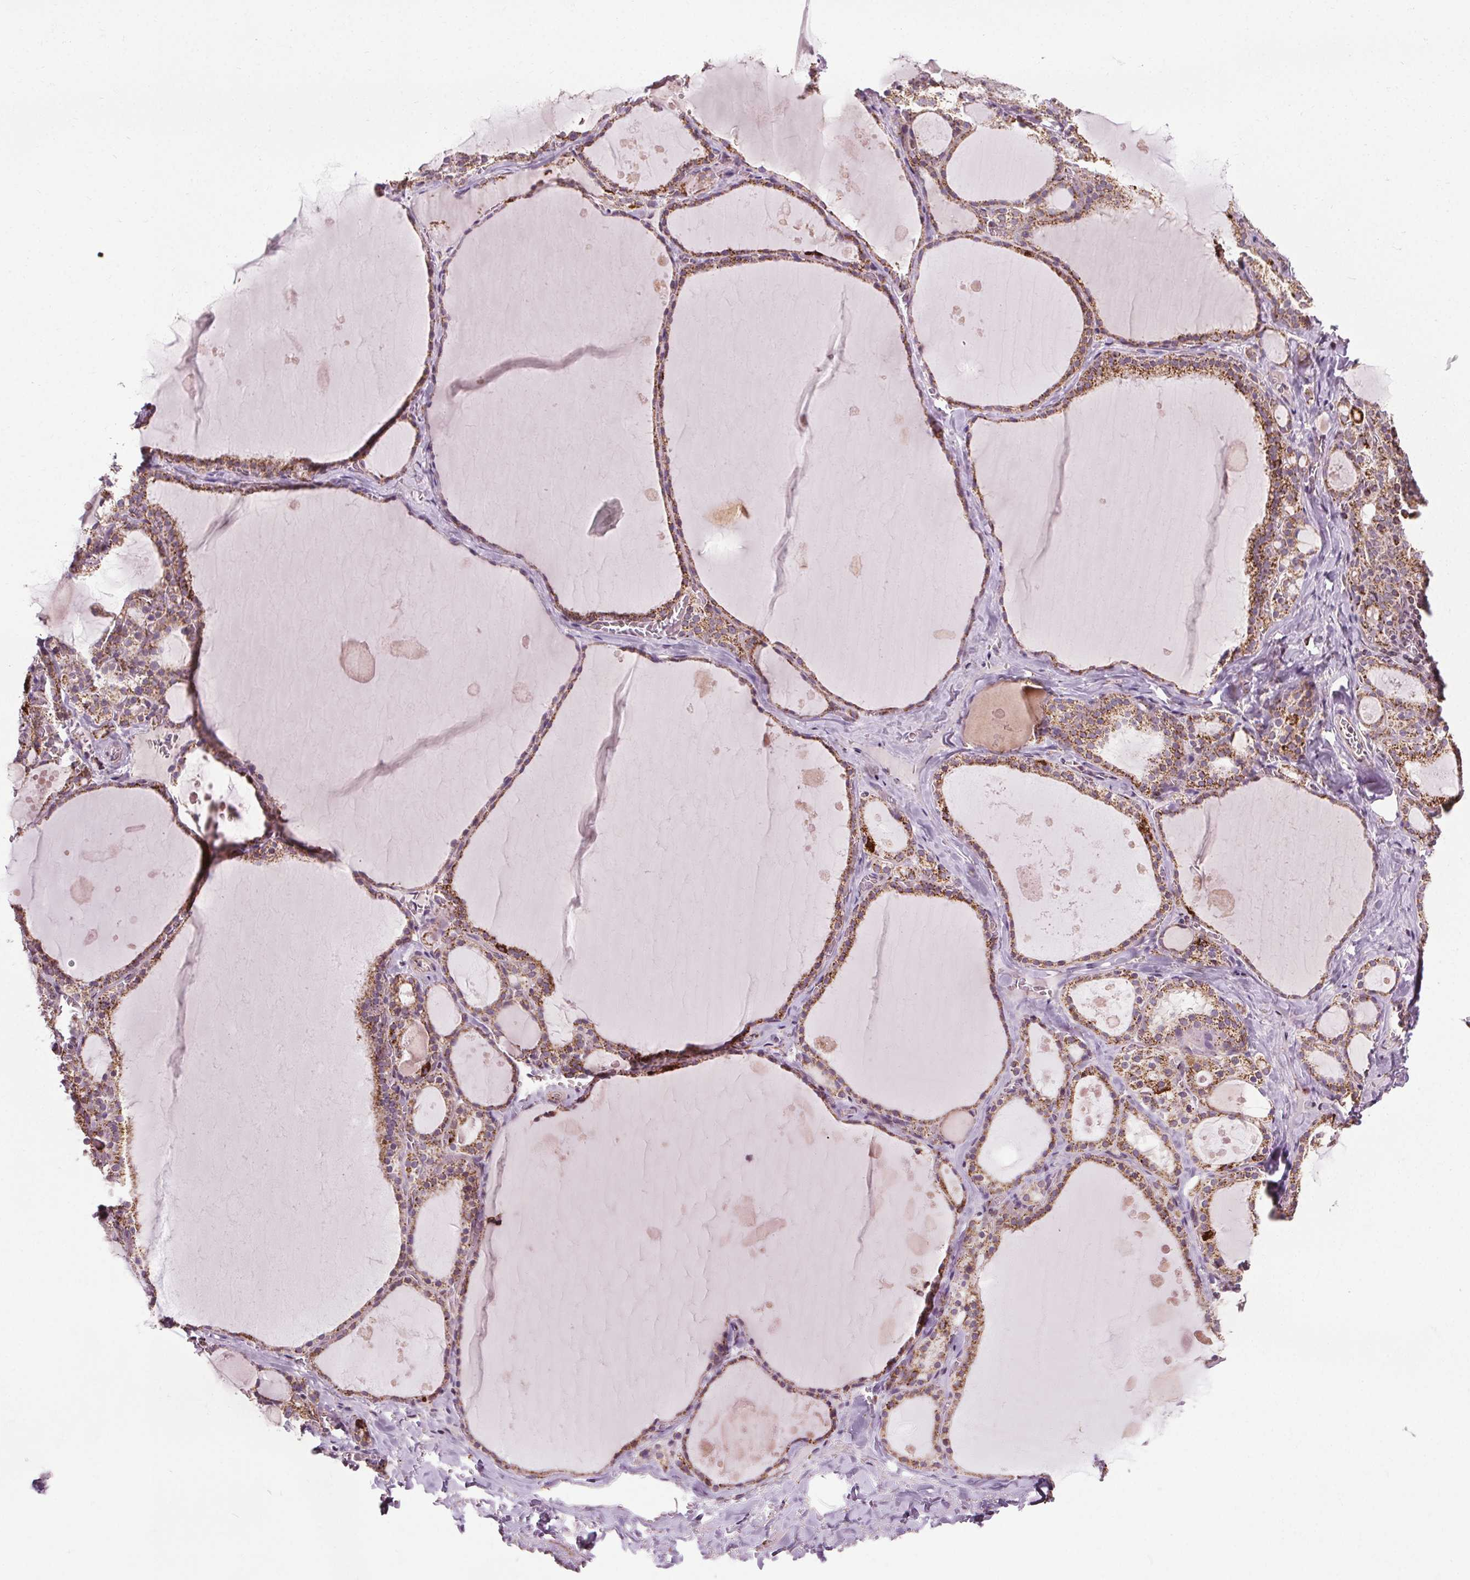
{"staining": {"intensity": "moderate", "quantity": ">75%", "location": "cytoplasmic/membranous"}, "tissue": "thyroid gland", "cell_type": "Glandular cells", "image_type": "normal", "snomed": [{"axis": "morphology", "description": "Normal tissue, NOS"}, {"axis": "topography", "description": "Thyroid gland"}], "caption": "DAB immunohistochemical staining of normal human thyroid gland demonstrates moderate cytoplasmic/membranous protein staining in about >75% of glandular cells. (DAB IHC with brightfield microscopy, high magnification).", "gene": "LFNG", "patient": {"sex": "male", "age": 56}}